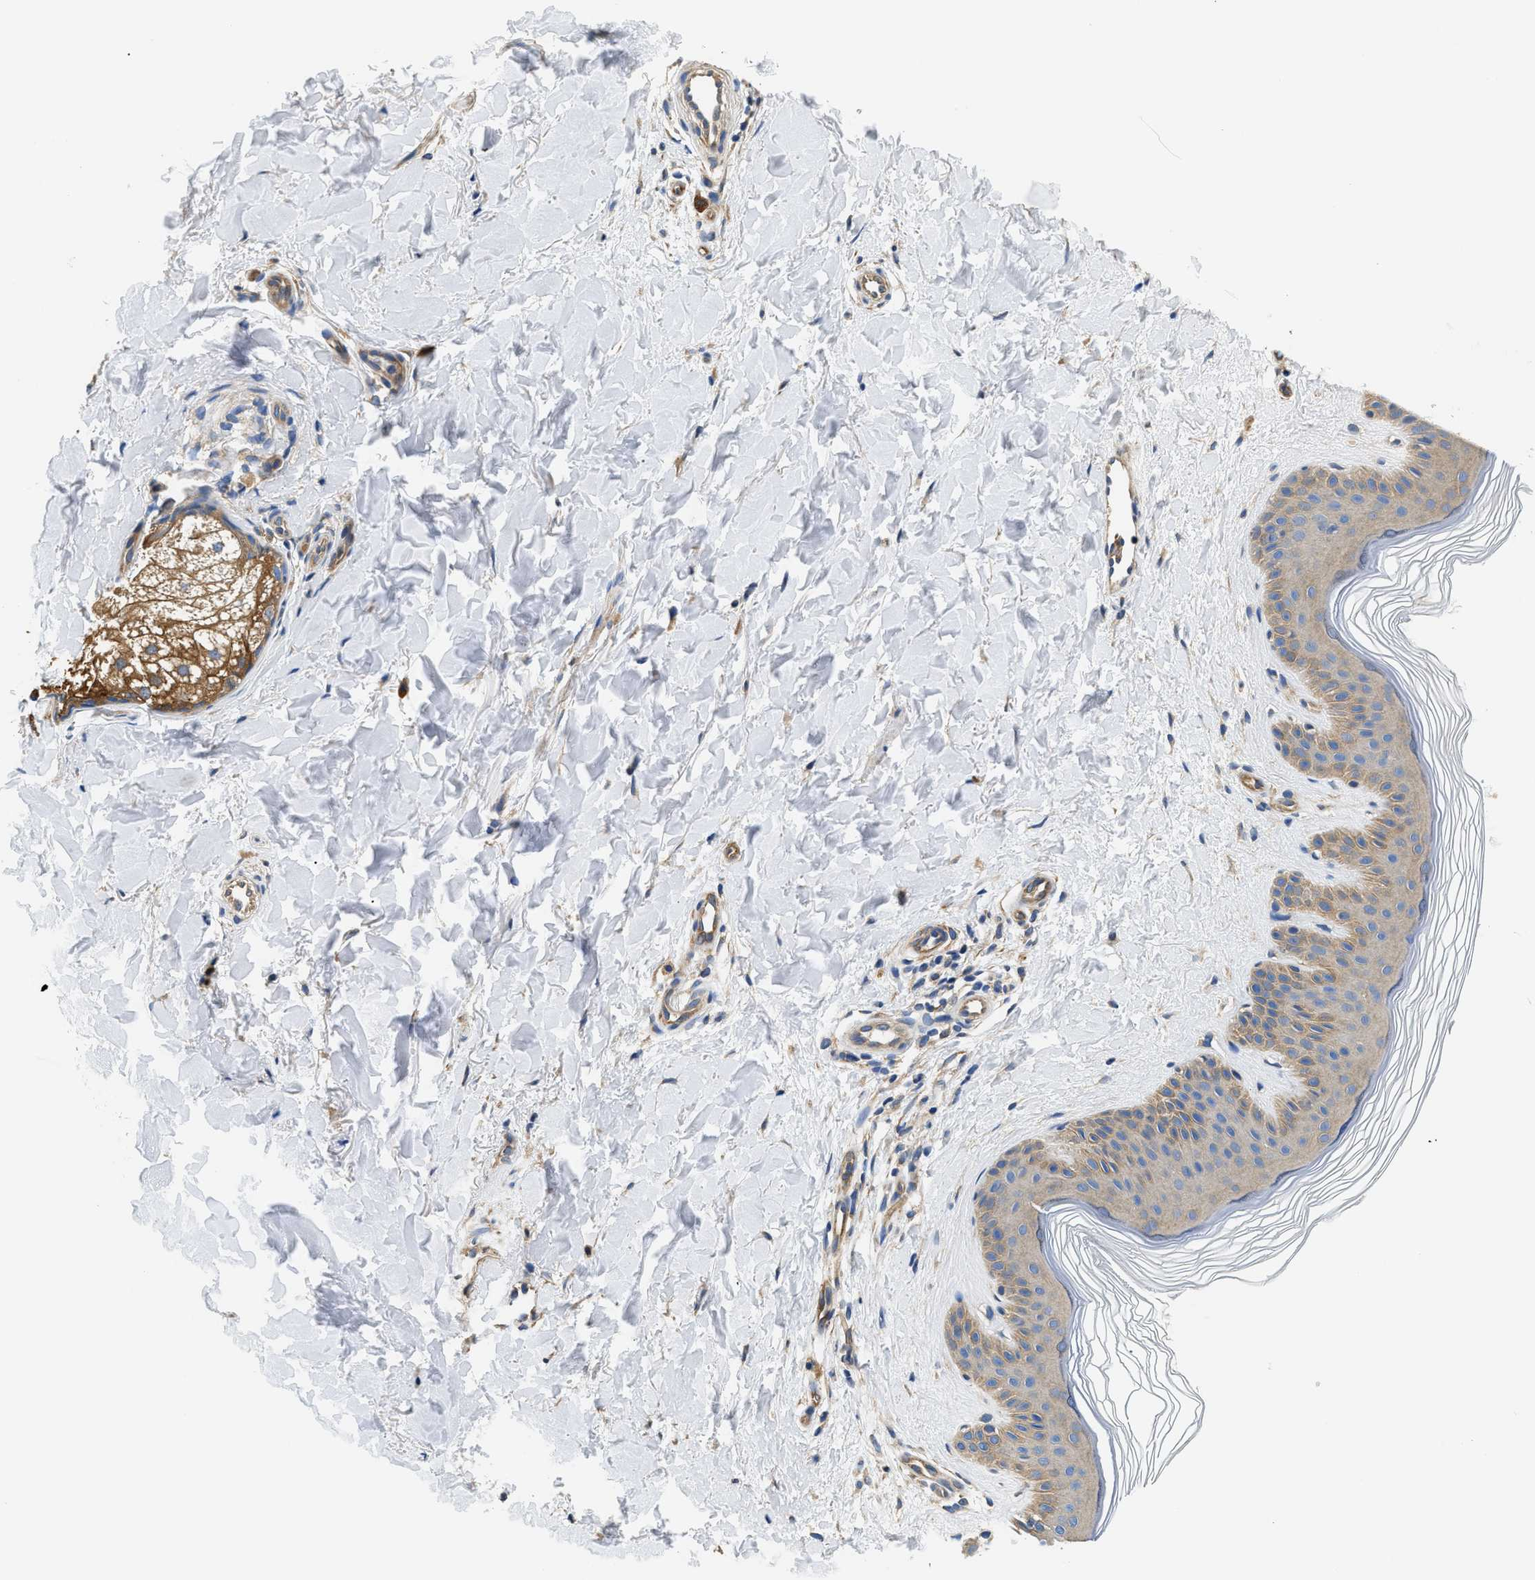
{"staining": {"intensity": "negative", "quantity": "none", "location": "none"}, "tissue": "skin", "cell_type": "Fibroblasts", "image_type": "normal", "snomed": [{"axis": "morphology", "description": "Normal tissue, NOS"}, {"axis": "morphology", "description": "Malignant melanoma, Metastatic site"}, {"axis": "topography", "description": "Skin"}], "caption": "Image shows no significant protein expression in fibroblasts of unremarkable skin.", "gene": "CSDE1", "patient": {"sex": "male", "age": 41}}